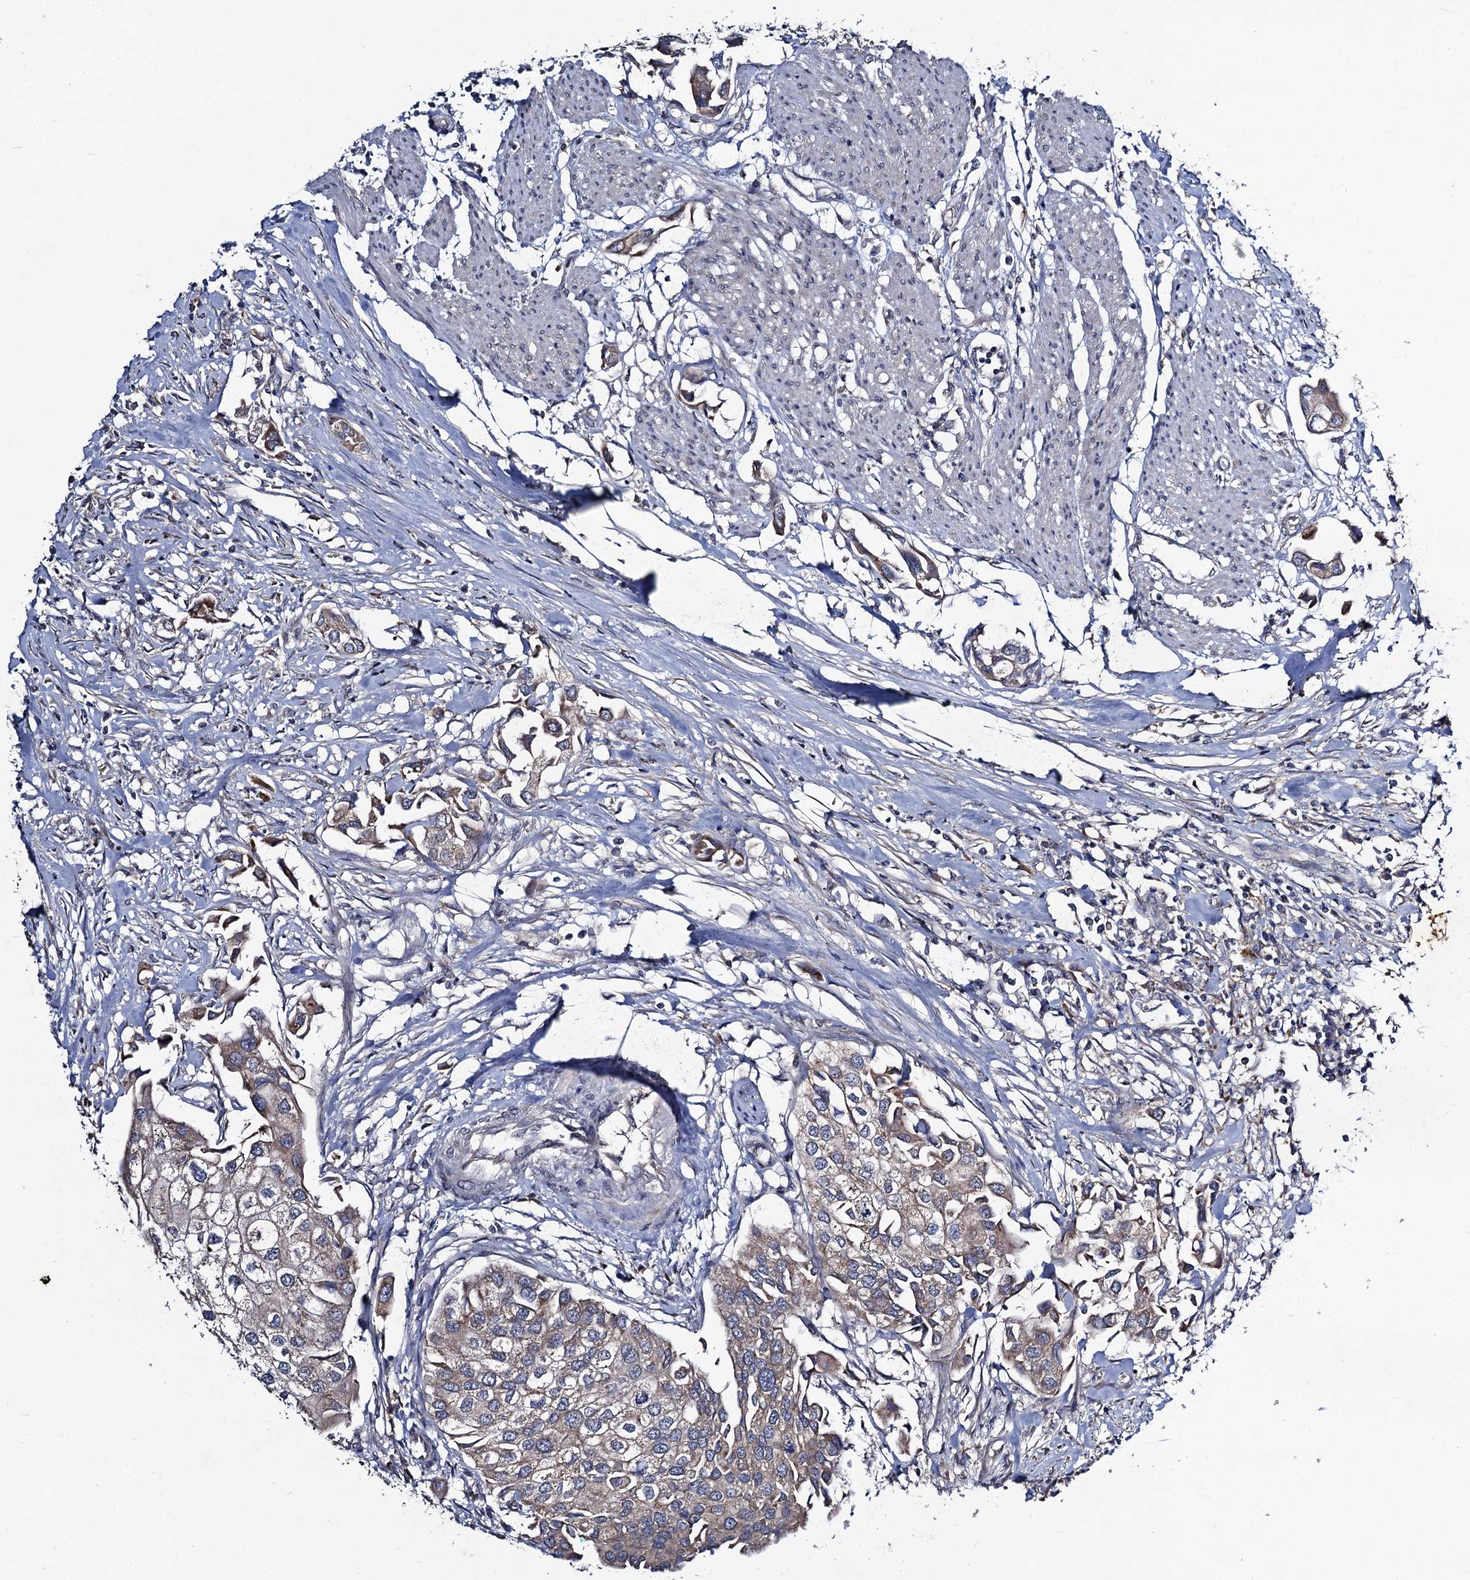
{"staining": {"intensity": "negative", "quantity": "none", "location": "none"}, "tissue": "urothelial cancer", "cell_type": "Tumor cells", "image_type": "cancer", "snomed": [{"axis": "morphology", "description": "Urothelial carcinoma, High grade"}, {"axis": "topography", "description": "Urinary bladder"}], "caption": "This is an immunohistochemistry image of human urothelial cancer. There is no positivity in tumor cells.", "gene": "VPS37D", "patient": {"sex": "male", "age": 64}}